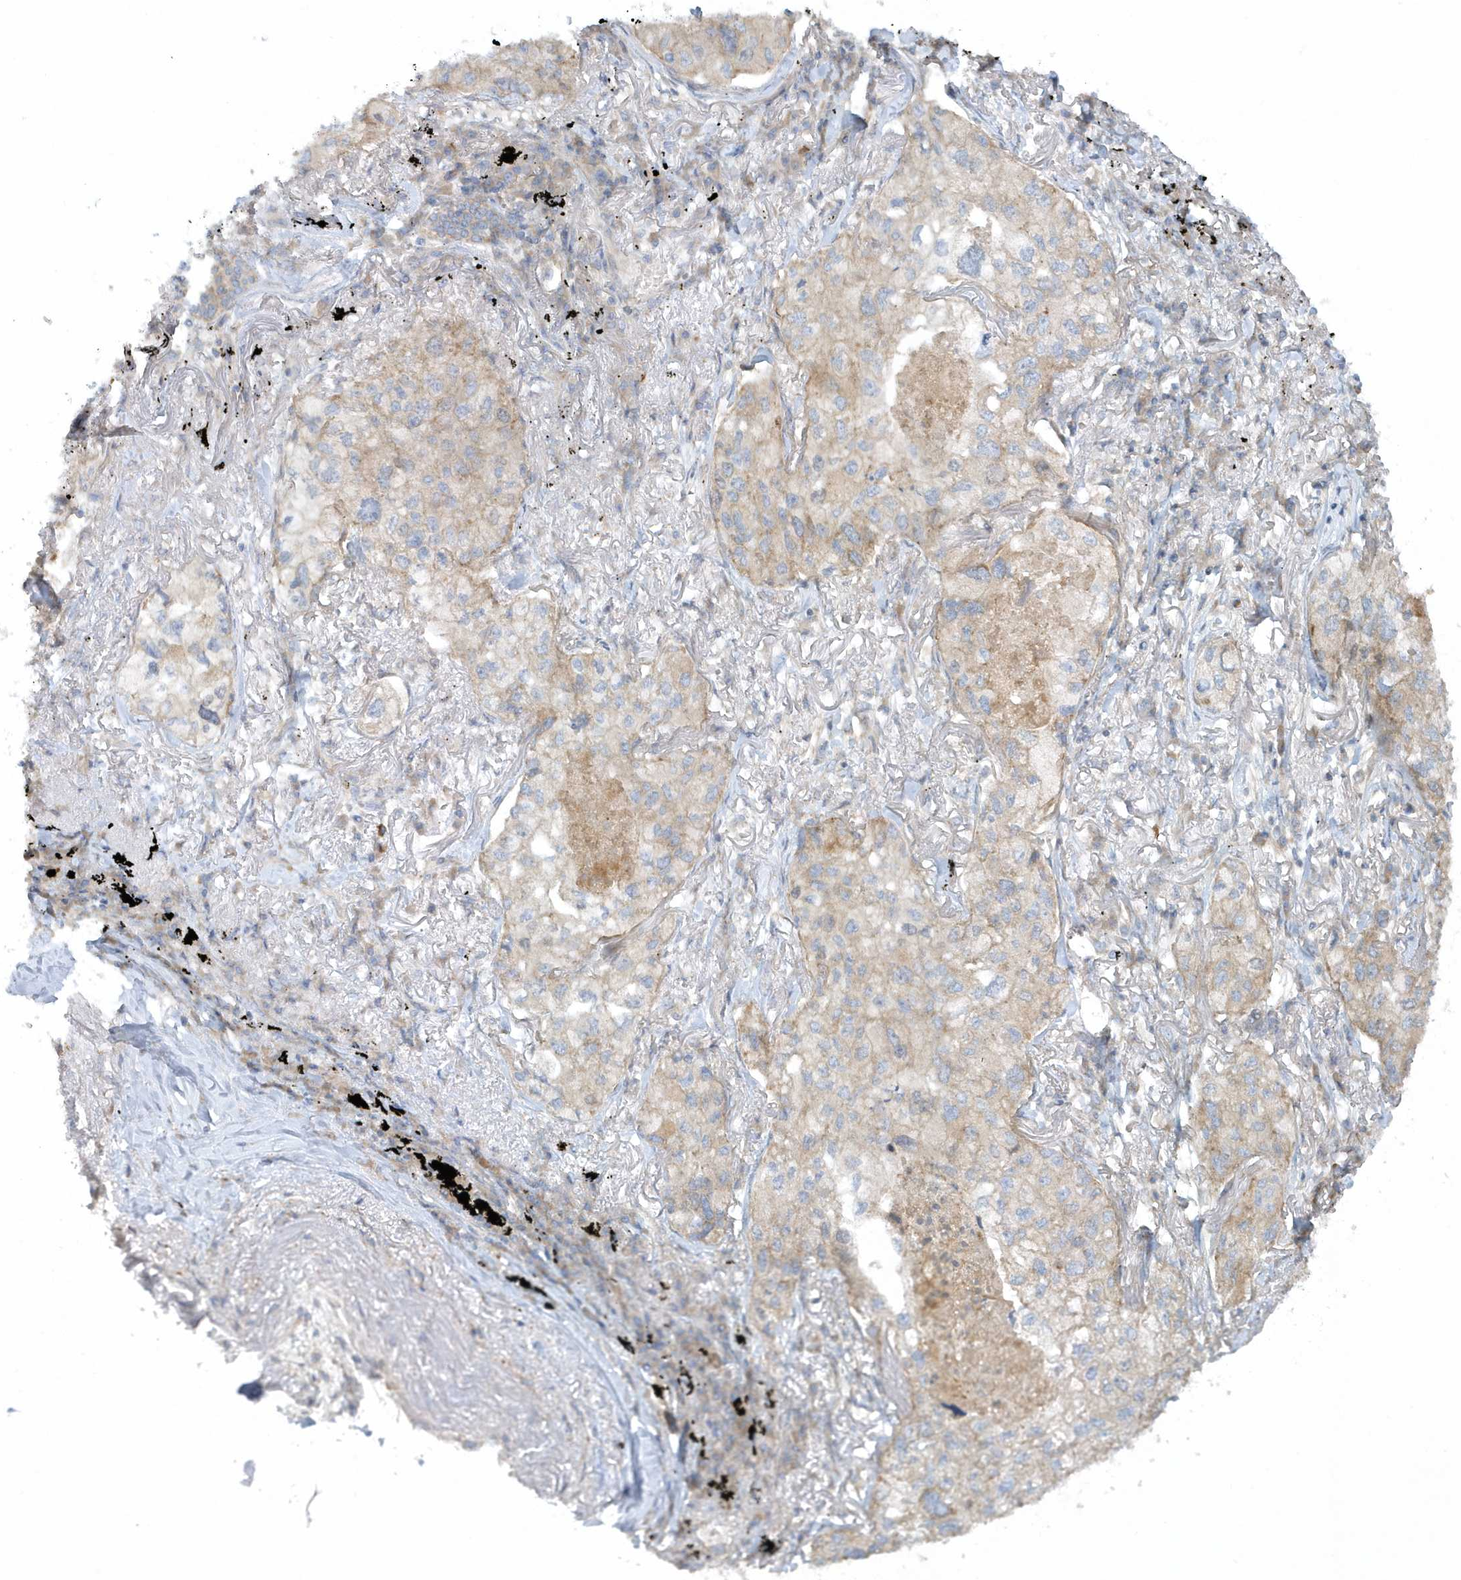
{"staining": {"intensity": "weak", "quantity": "<25%", "location": "cytoplasmic/membranous"}, "tissue": "lung cancer", "cell_type": "Tumor cells", "image_type": "cancer", "snomed": [{"axis": "morphology", "description": "Adenocarcinoma, NOS"}, {"axis": "topography", "description": "Lung"}], "caption": "High power microscopy histopathology image of an IHC image of lung adenocarcinoma, revealing no significant expression in tumor cells.", "gene": "CNOT10", "patient": {"sex": "male", "age": 65}}